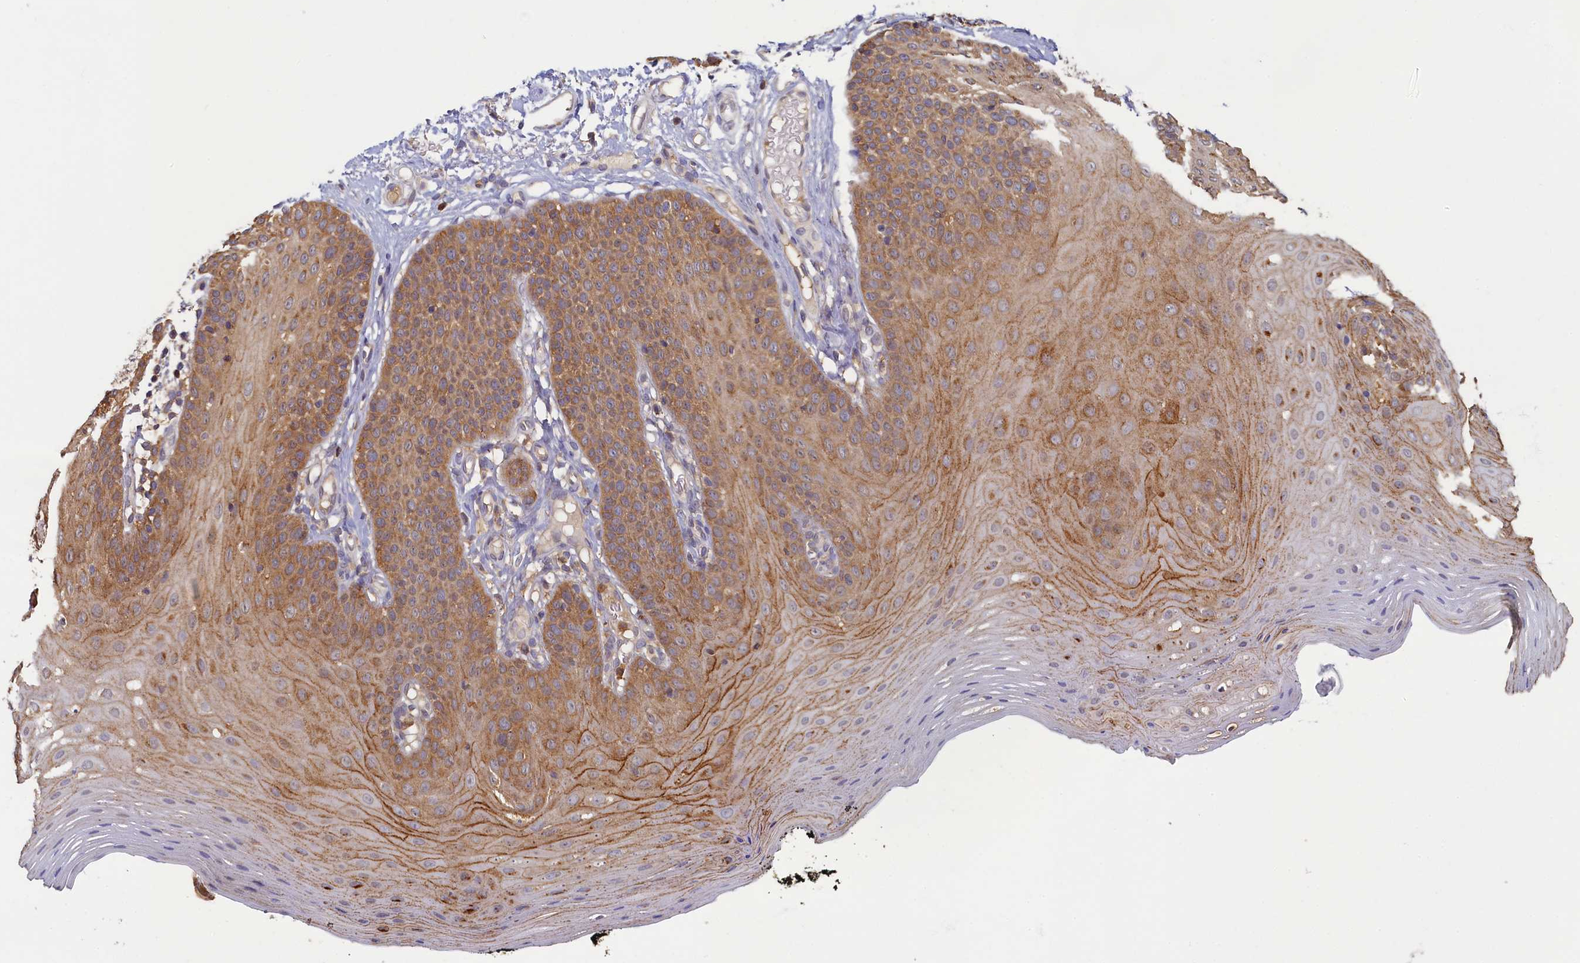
{"staining": {"intensity": "moderate", "quantity": ">75%", "location": "cytoplasmic/membranous"}, "tissue": "oral mucosa", "cell_type": "Squamous epithelial cells", "image_type": "normal", "snomed": [{"axis": "morphology", "description": "Normal tissue, NOS"}, {"axis": "topography", "description": "Oral tissue"}], "caption": "Immunohistochemistry (IHC) photomicrograph of unremarkable human oral mucosa stained for a protein (brown), which displays medium levels of moderate cytoplasmic/membranous positivity in approximately >75% of squamous epithelial cells.", "gene": "TIMM8B", "patient": {"sex": "male", "age": 74}}